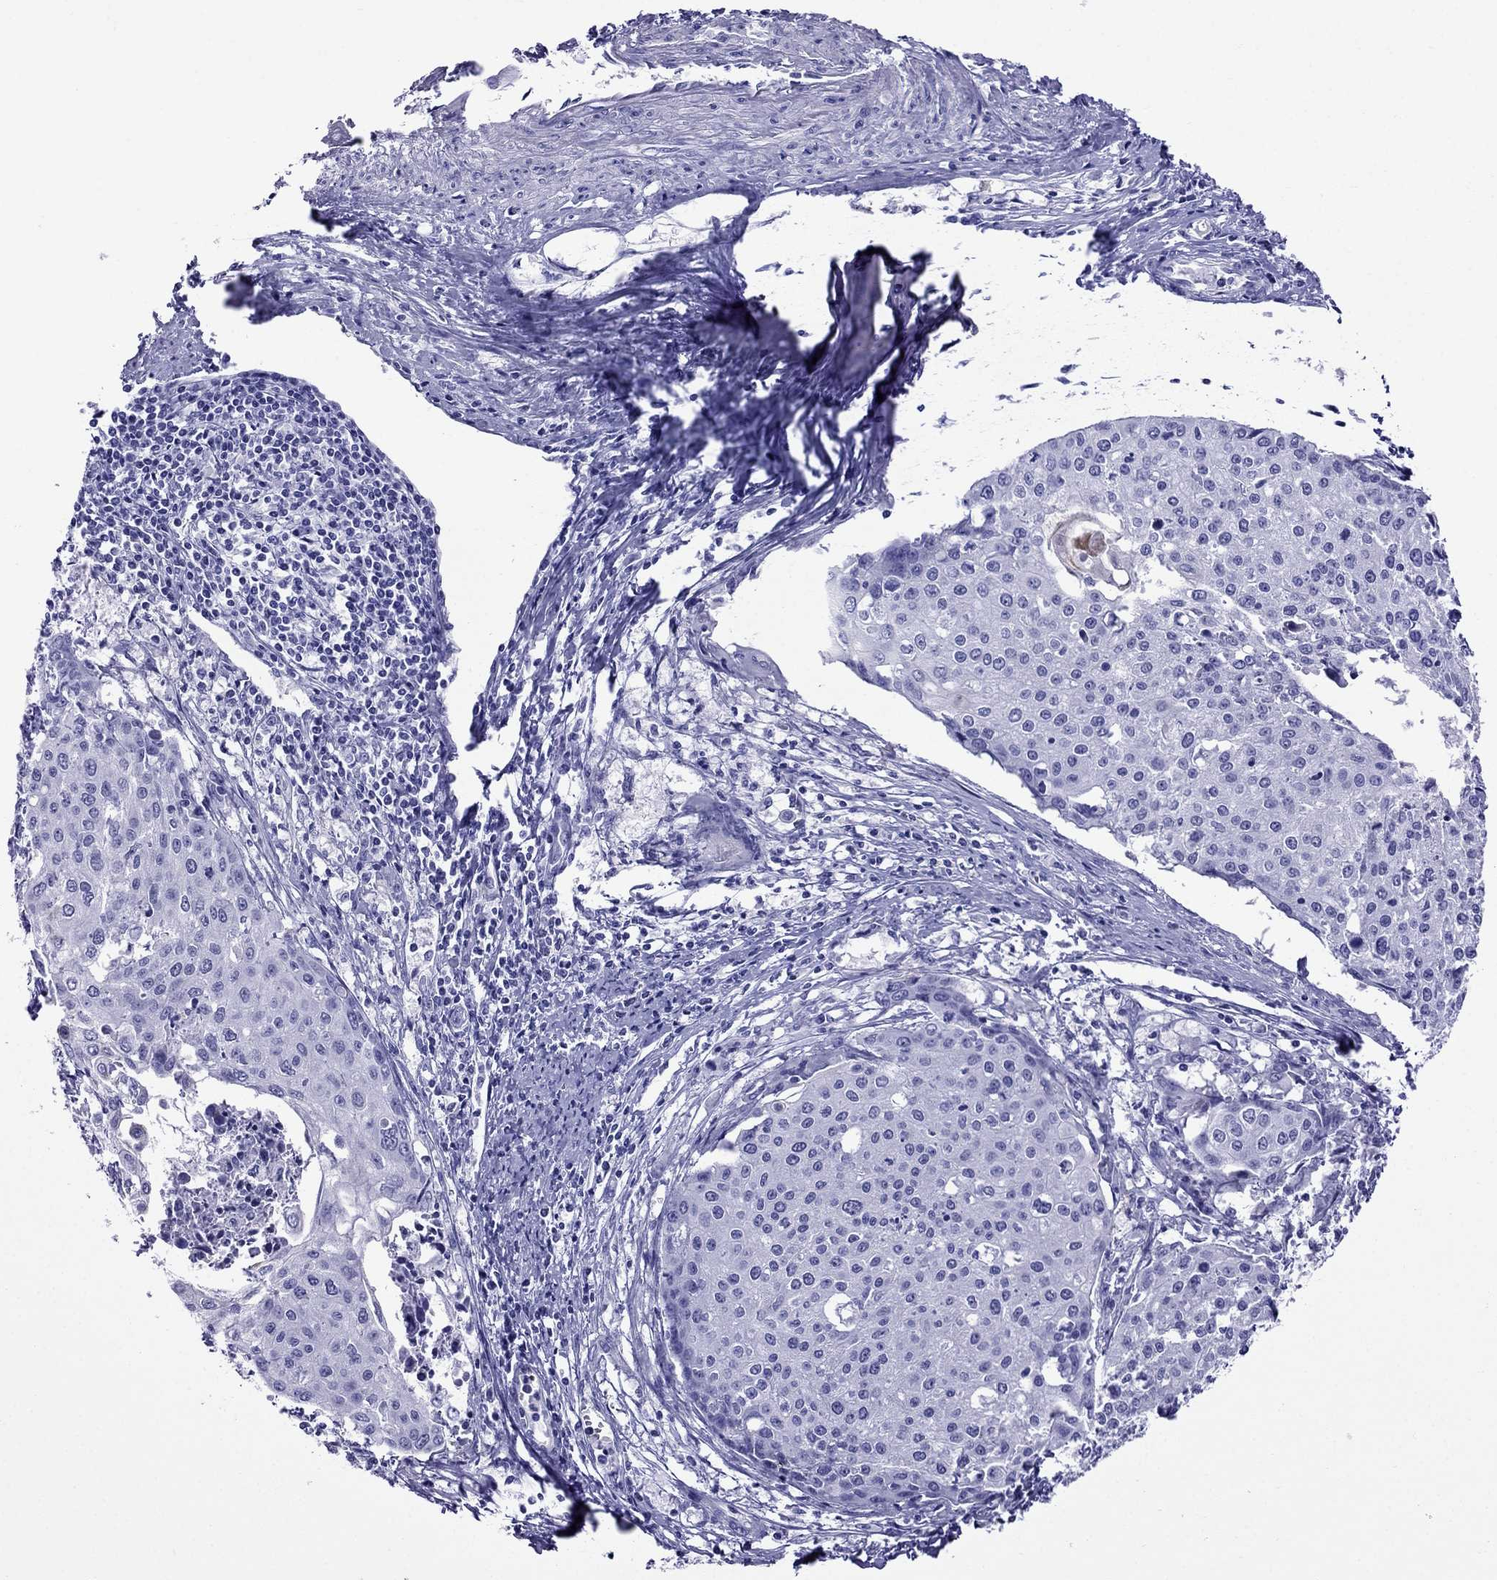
{"staining": {"intensity": "negative", "quantity": "none", "location": "none"}, "tissue": "cervical cancer", "cell_type": "Tumor cells", "image_type": "cancer", "snomed": [{"axis": "morphology", "description": "Squamous cell carcinoma, NOS"}, {"axis": "topography", "description": "Cervix"}], "caption": "Tumor cells are negative for protein expression in human cervical cancer (squamous cell carcinoma).", "gene": "CRYBA1", "patient": {"sex": "female", "age": 38}}